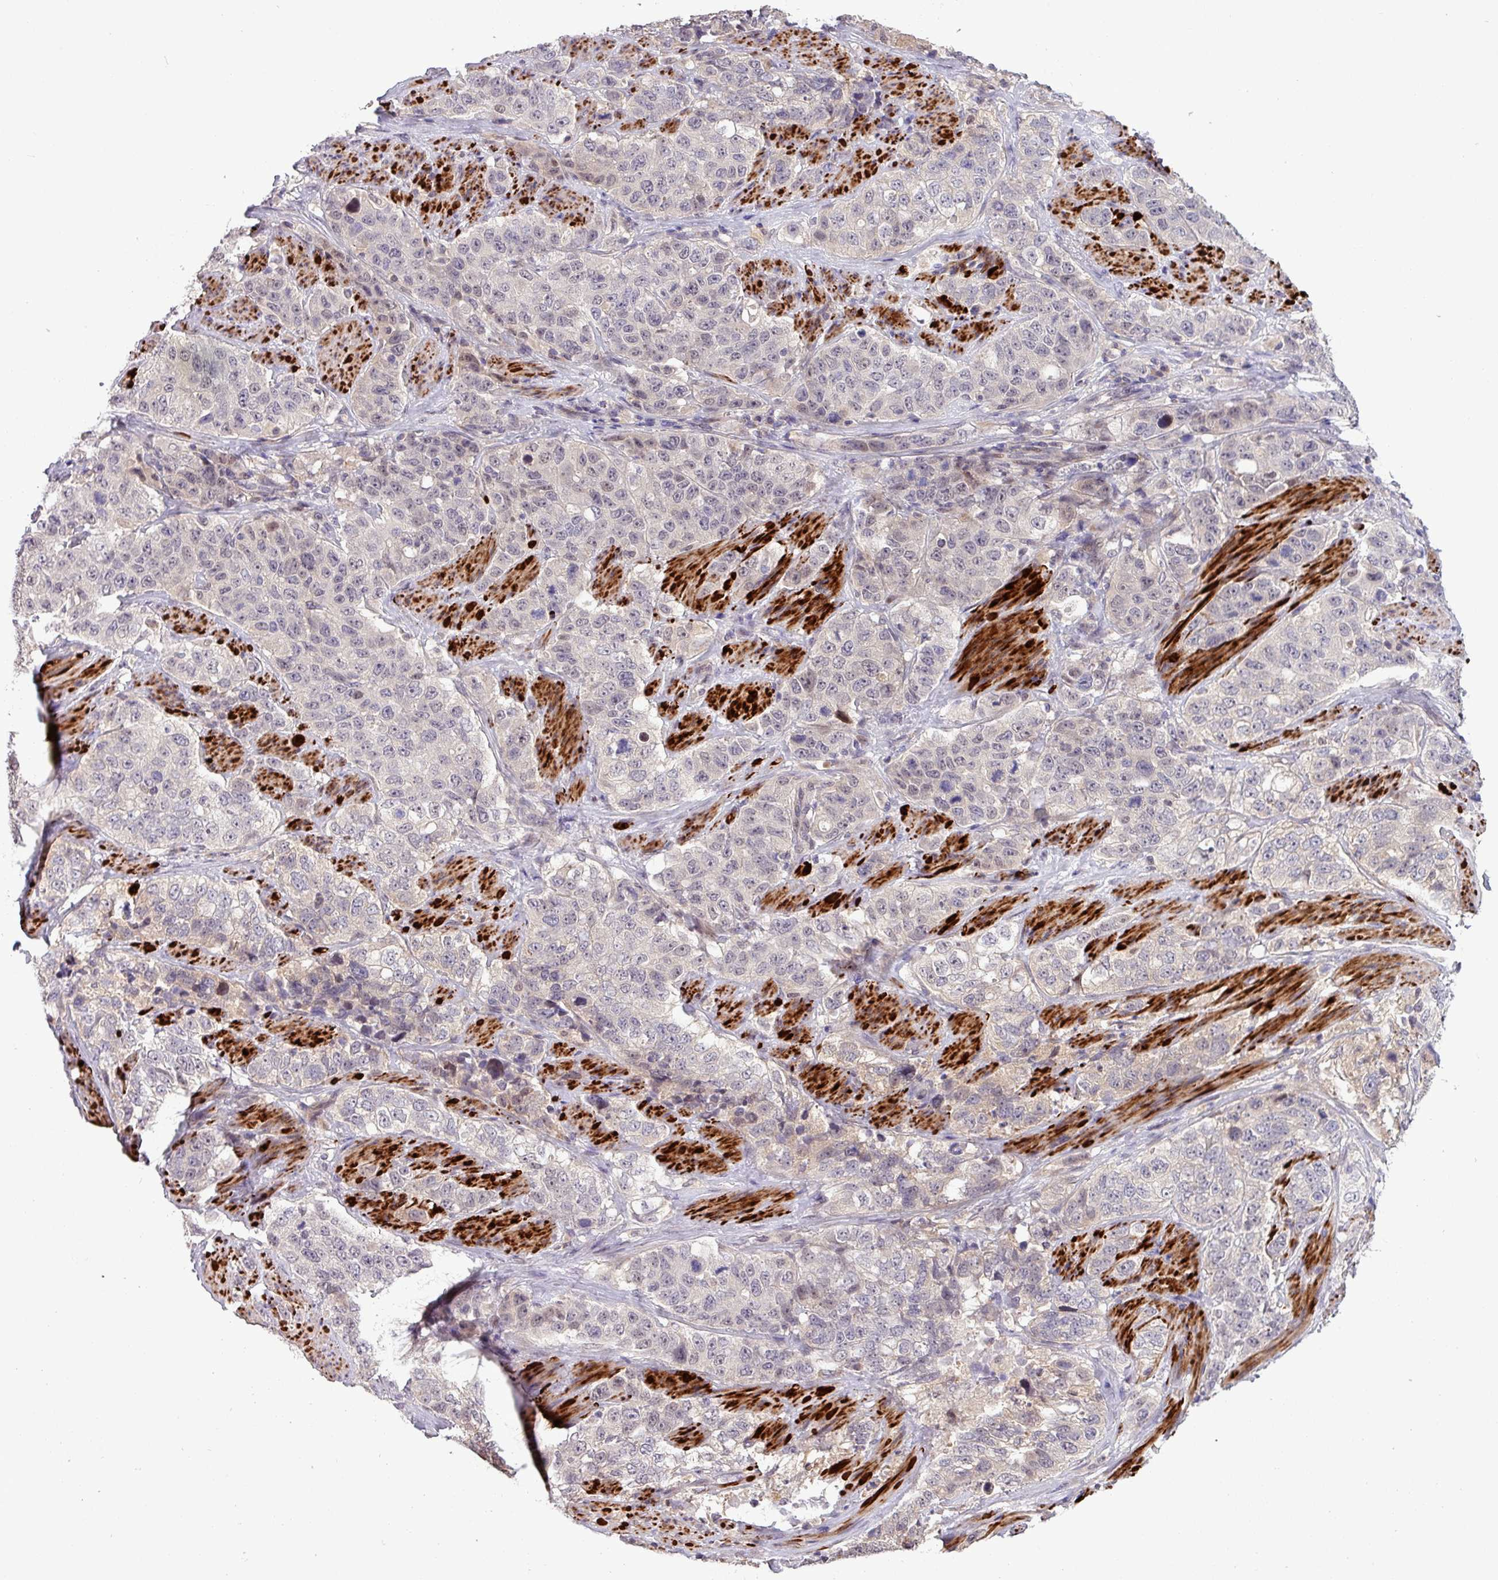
{"staining": {"intensity": "negative", "quantity": "none", "location": "none"}, "tissue": "stomach cancer", "cell_type": "Tumor cells", "image_type": "cancer", "snomed": [{"axis": "morphology", "description": "Adenocarcinoma, NOS"}, {"axis": "topography", "description": "Stomach"}], "caption": "Immunohistochemistry (IHC) photomicrograph of human stomach cancer (adenocarcinoma) stained for a protein (brown), which displays no staining in tumor cells.", "gene": "RIPPLY1", "patient": {"sex": "male", "age": 48}}